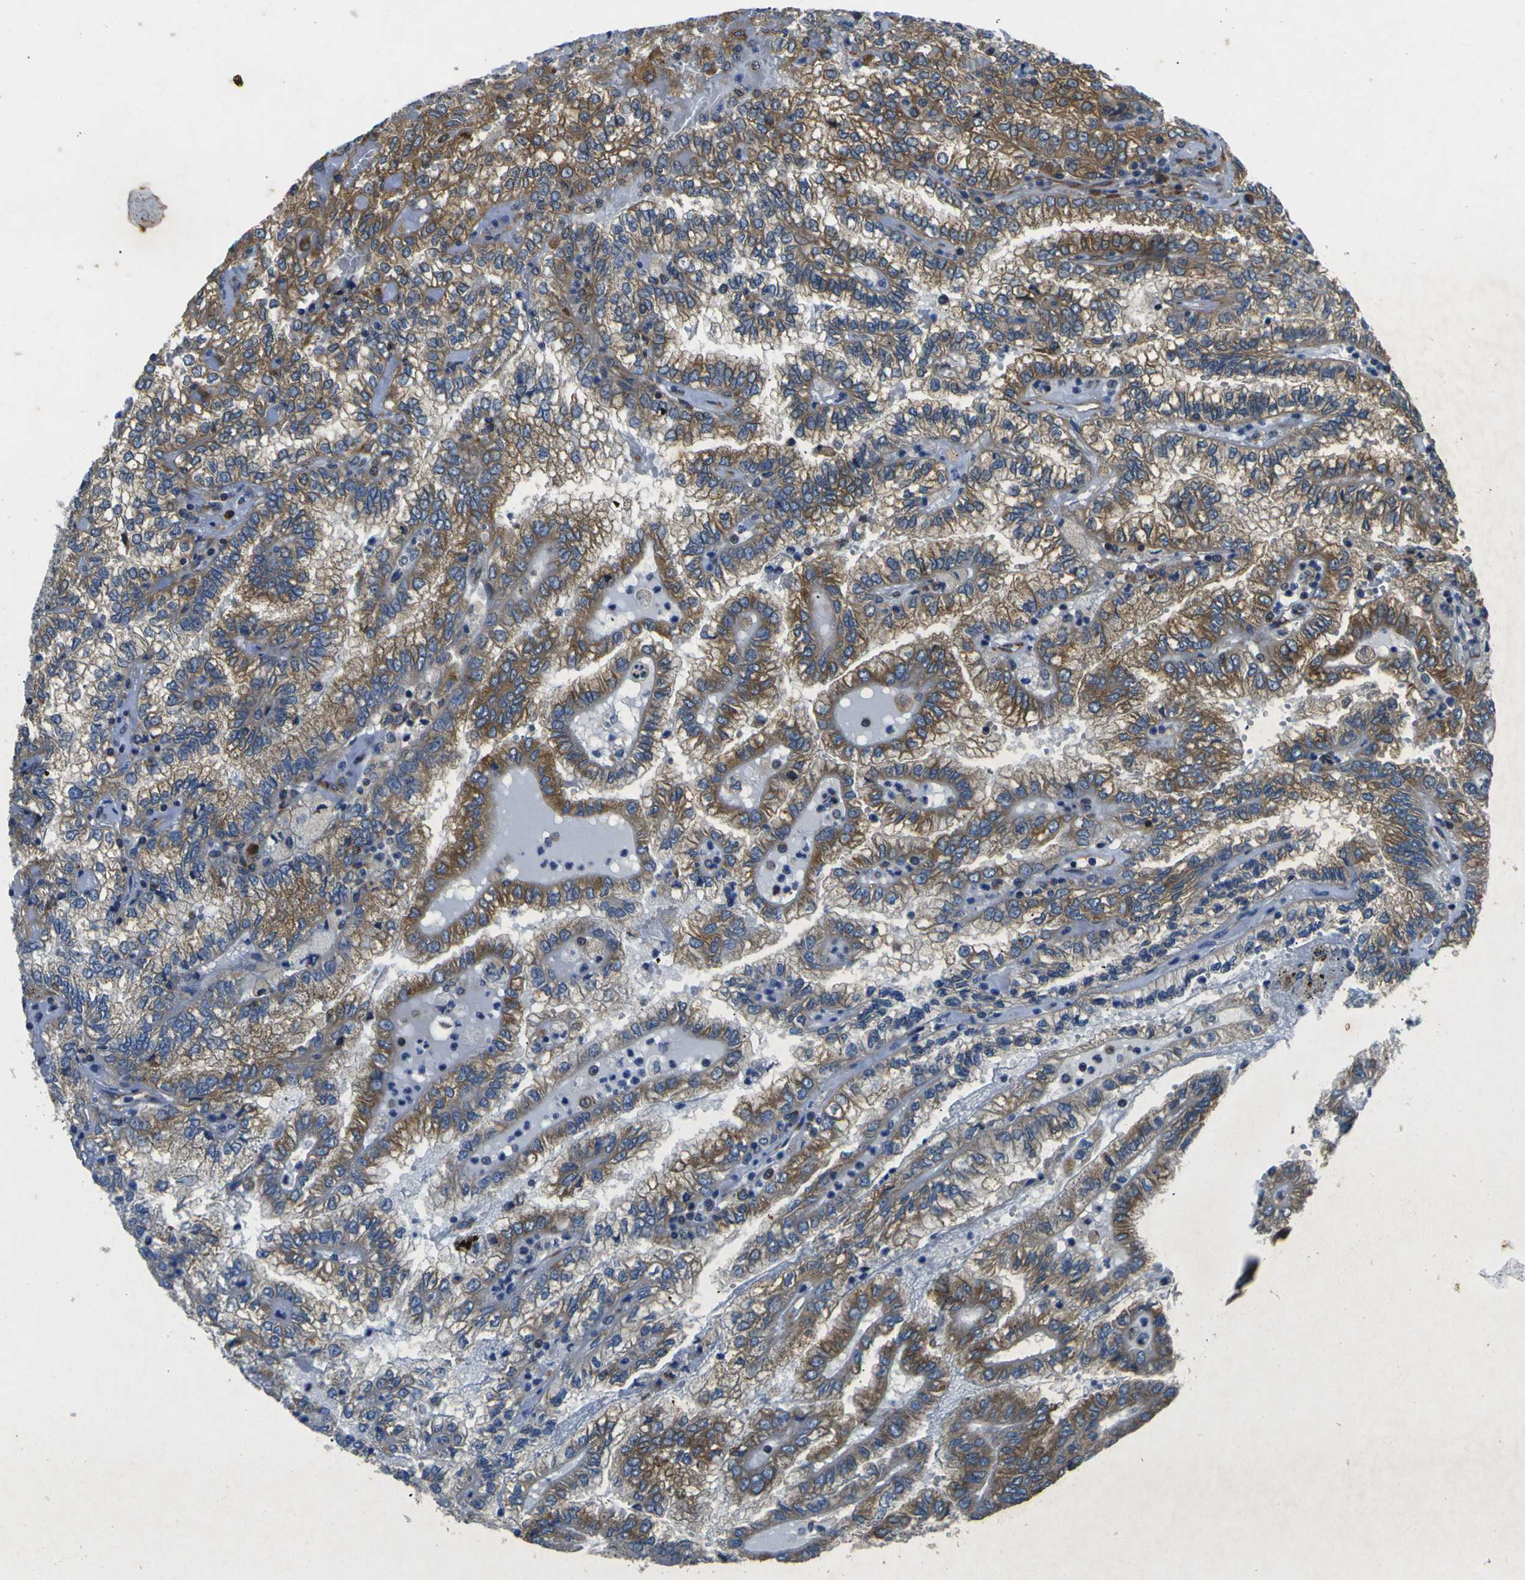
{"staining": {"intensity": "moderate", "quantity": ">75%", "location": "cytoplasmic/membranous"}, "tissue": "renal cancer", "cell_type": "Tumor cells", "image_type": "cancer", "snomed": [{"axis": "morphology", "description": "Inflammation, NOS"}, {"axis": "morphology", "description": "Adenocarcinoma, NOS"}, {"axis": "topography", "description": "Kidney"}], "caption": "There is medium levels of moderate cytoplasmic/membranous staining in tumor cells of renal adenocarcinoma, as demonstrated by immunohistochemical staining (brown color).", "gene": "RPSA", "patient": {"sex": "male", "age": 68}}